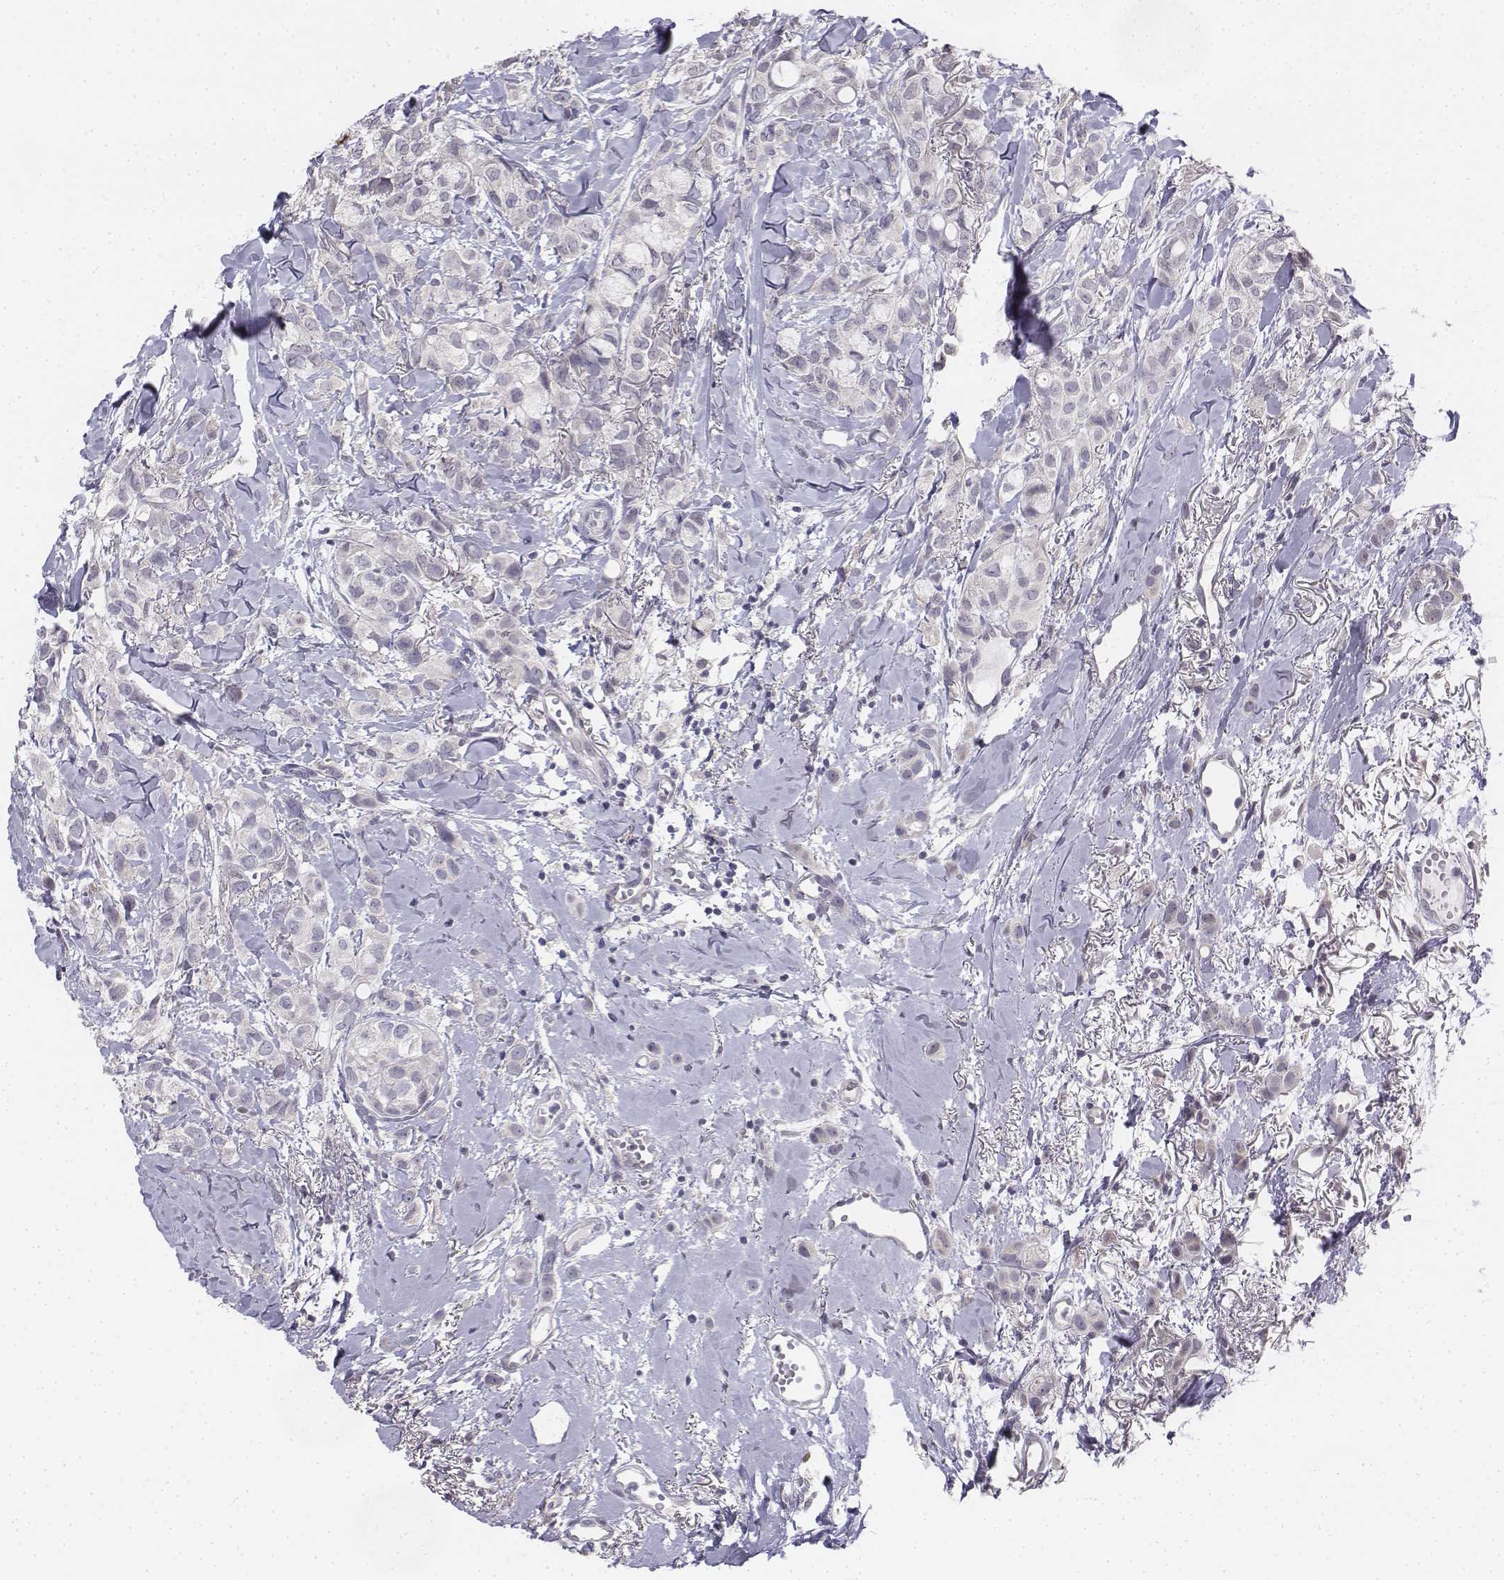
{"staining": {"intensity": "negative", "quantity": "none", "location": "none"}, "tissue": "breast cancer", "cell_type": "Tumor cells", "image_type": "cancer", "snomed": [{"axis": "morphology", "description": "Duct carcinoma"}, {"axis": "topography", "description": "Breast"}], "caption": "Immunohistochemical staining of breast cancer (intraductal carcinoma) demonstrates no significant expression in tumor cells. Nuclei are stained in blue.", "gene": "PENK", "patient": {"sex": "female", "age": 85}}